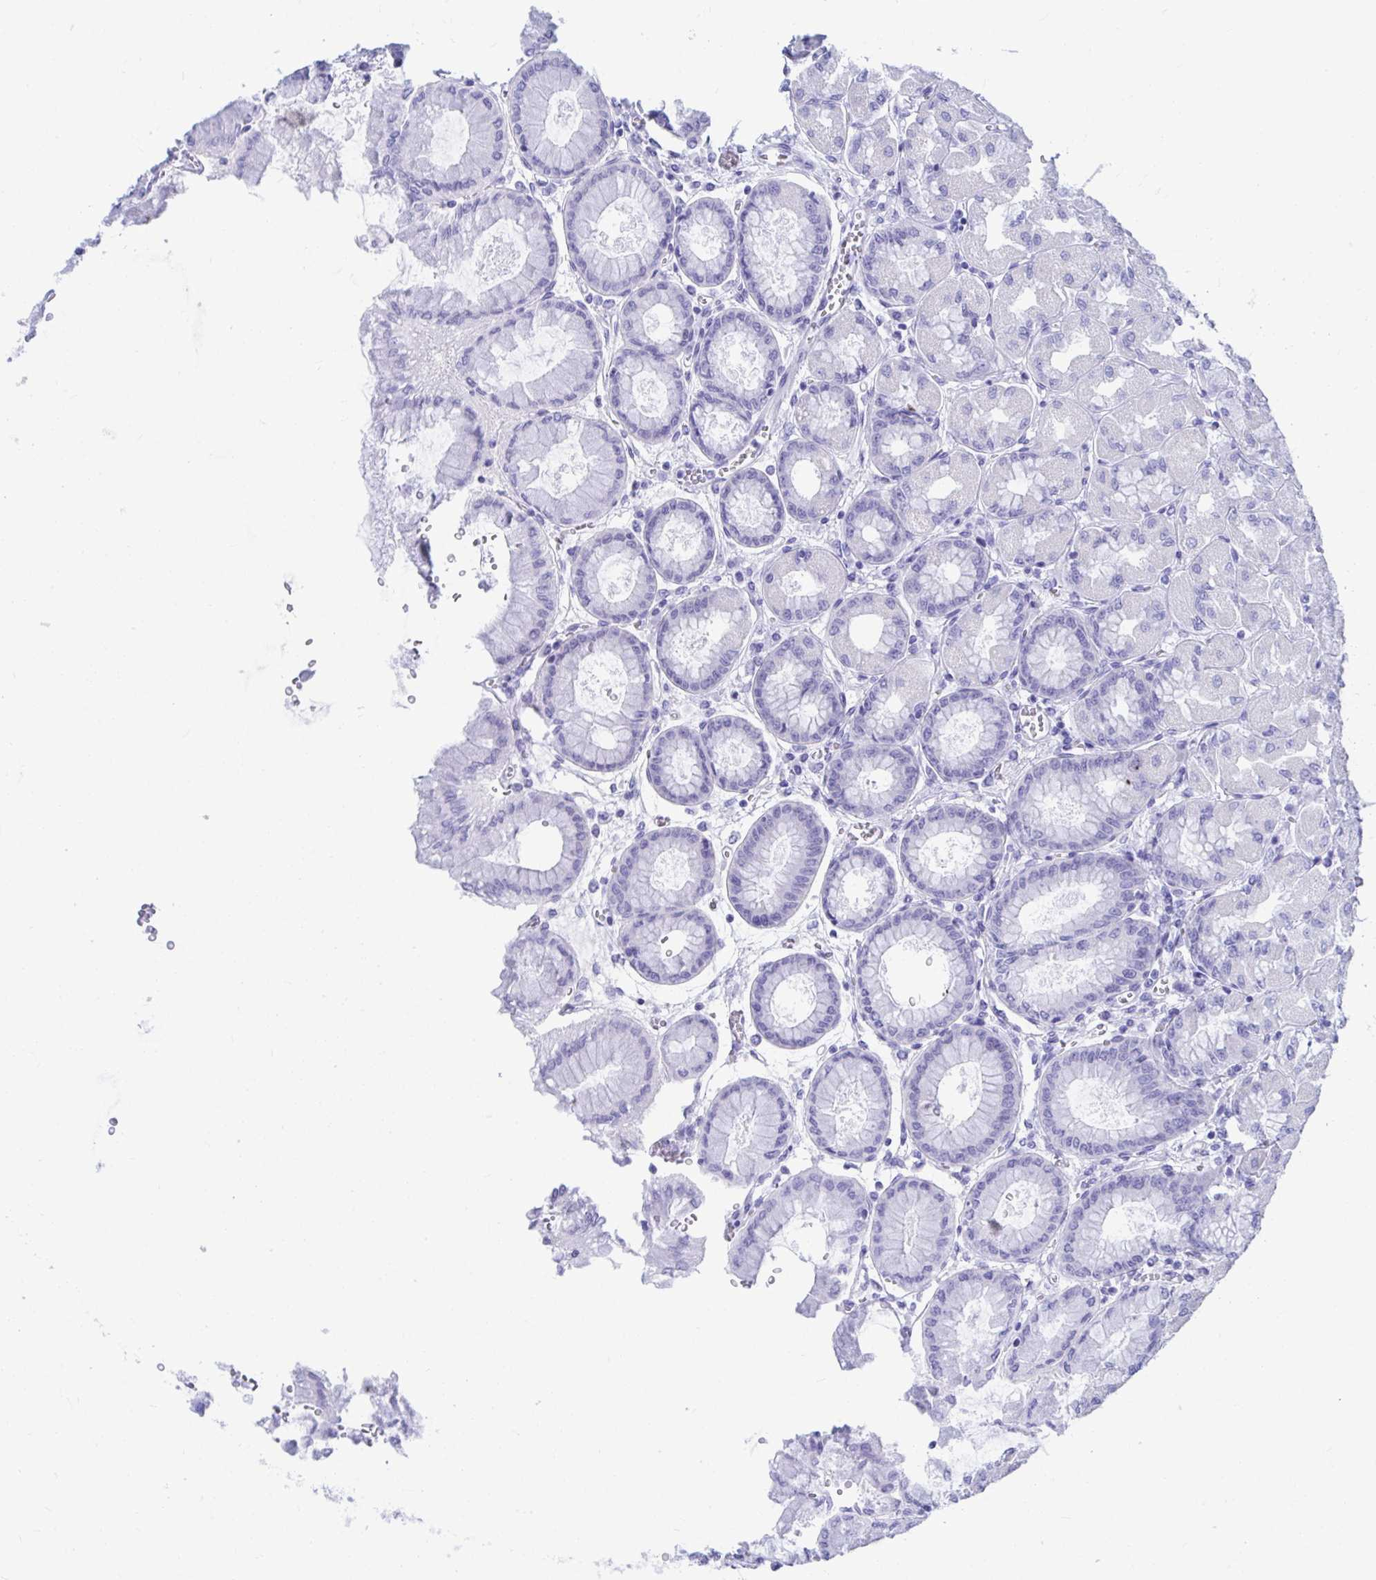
{"staining": {"intensity": "negative", "quantity": "none", "location": "none"}, "tissue": "stomach", "cell_type": "Glandular cells", "image_type": "normal", "snomed": [{"axis": "morphology", "description": "Normal tissue, NOS"}, {"axis": "topography", "description": "Stomach, upper"}], "caption": "Immunohistochemical staining of benign human stomach shows no significant expression in glandular cells.", "gene": "SHISA8", "patient": {"sex": "female", "age": 56}}